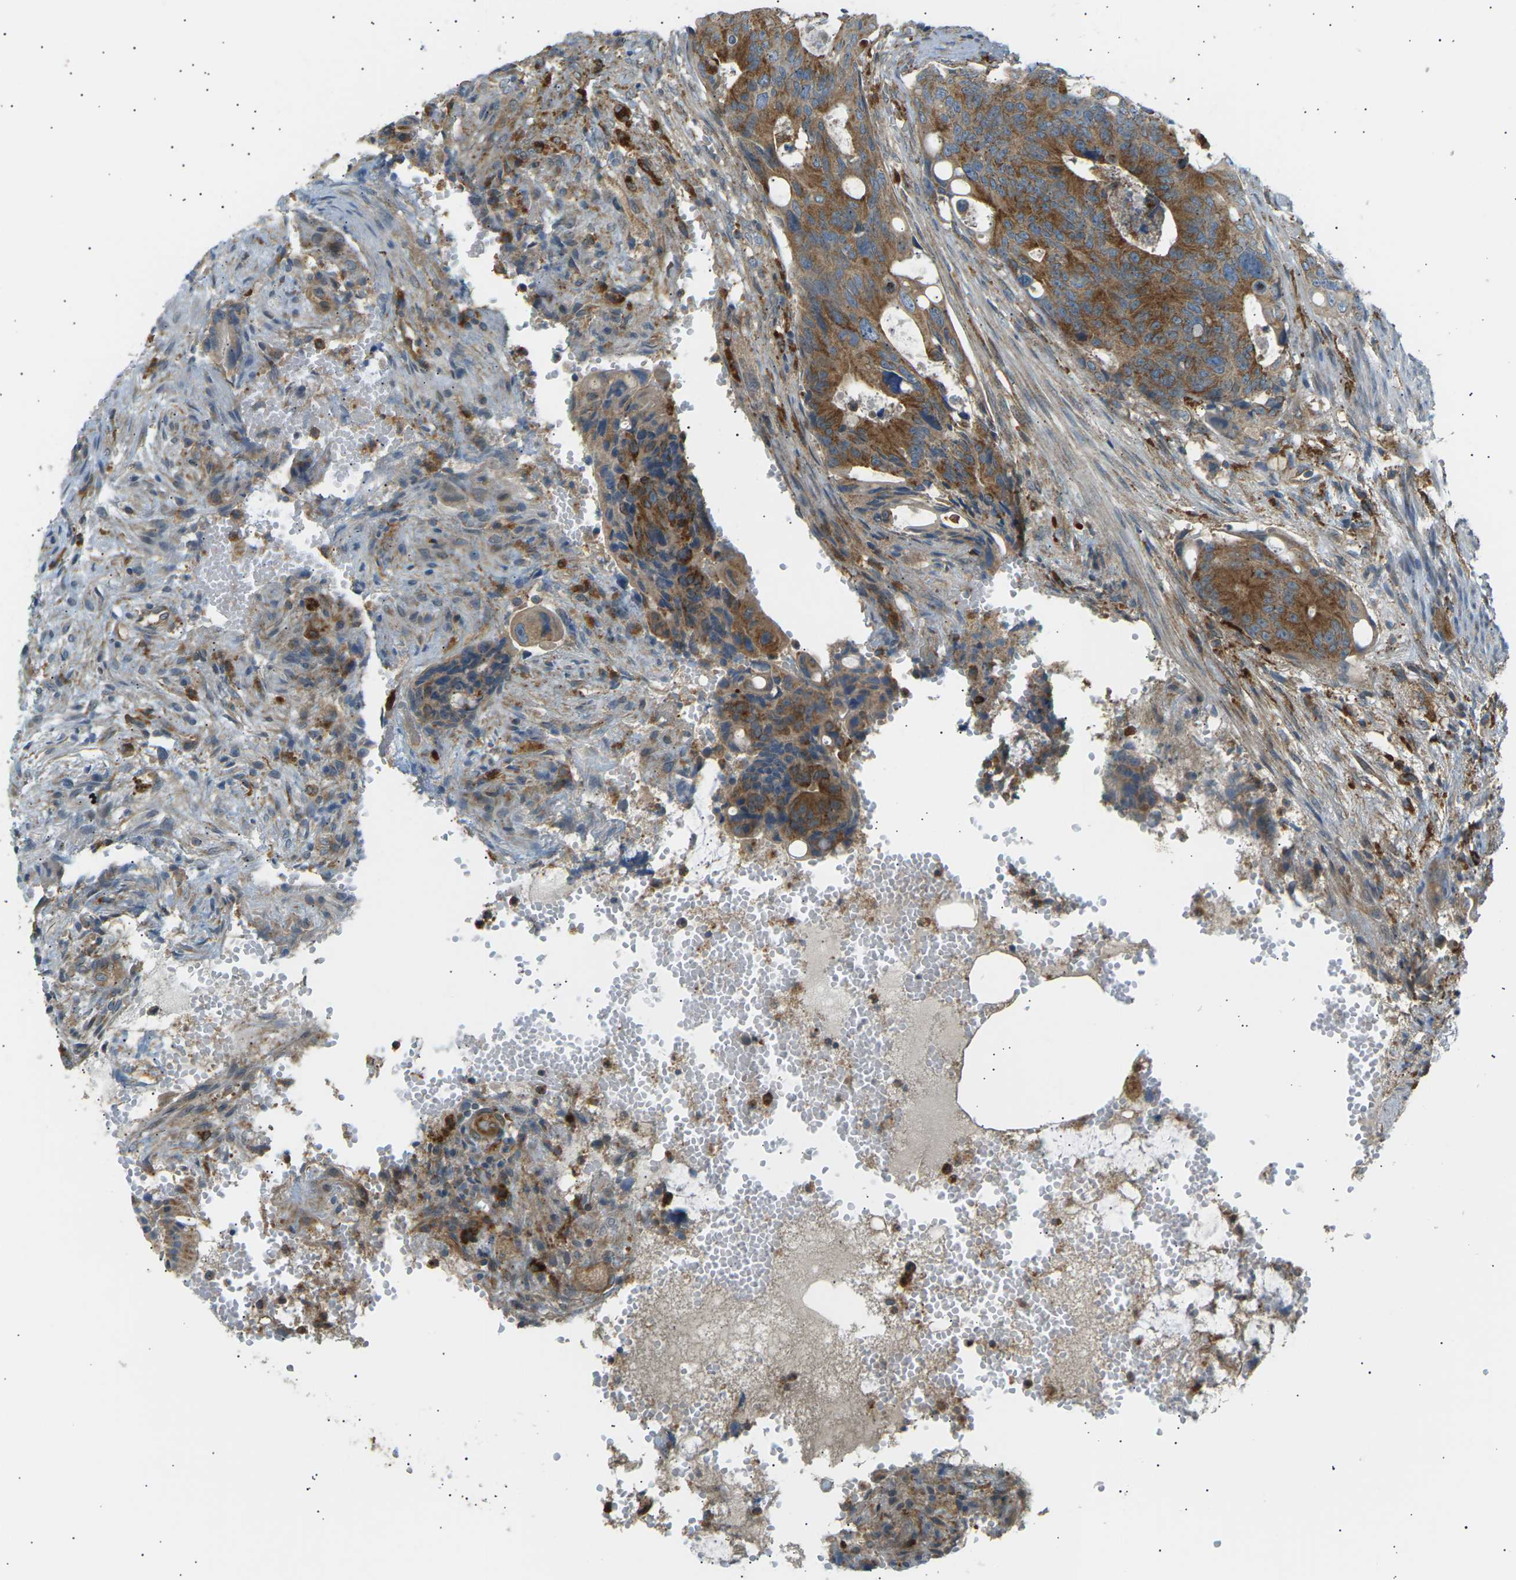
{"staining": {"intensity": "strong", "quantity": ">75%", "location": "cytoplasmic/membranous"}, "tissue": "colorectal cancer", "cell_type": "Tumor cells", "image_type": "cancer", "snomed": [{"axis": "morphology", "description": "Adenocarcinoma, NOS"}, {"axis": "topography", "description": "Colon"}], "caption": "A brown stain highlights strong cytoplasmic/membranous positivity of a protein in adenocarcinoma (colorectal) tumor cells. Immunohistochemistry stains the protein in brown and the nuclei are stained blue.", "gene": "CDK17", "patient": {"sex": "female", "age": 57}}